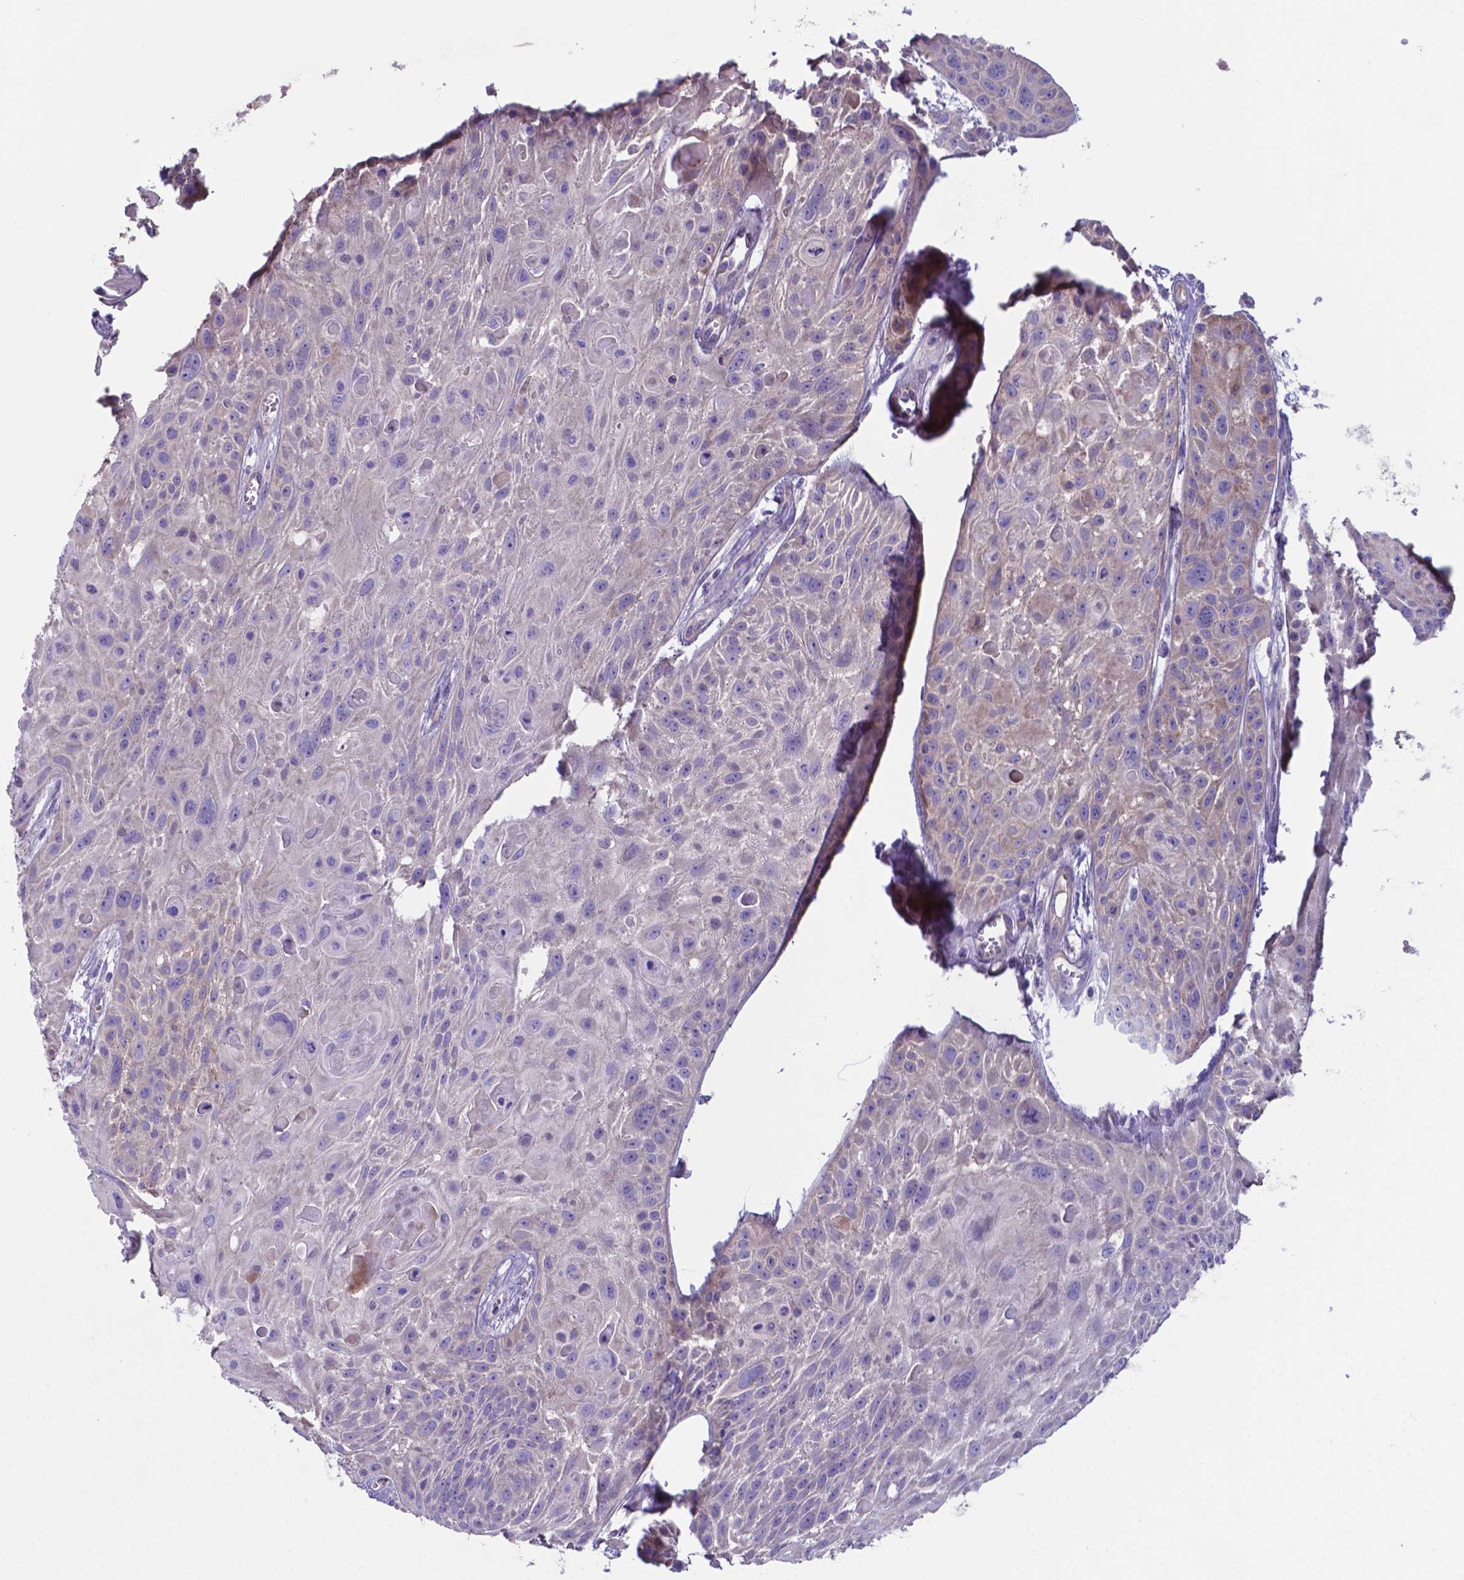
{"staining": {"intensity": "weak", "quantity": "25%-75%", "location": "cytoplasmic/membranous"}, "tissue": "skin cancer", "cell_type": "Tumor cells", "image_type": "cancer", "snomed": [{"axis": "morphology", "description": "Squamous cell carcinoma, NOS"}, {"axis": "topography", "description": "Skin"}, {"axis": "topography", "description": "Anal"}], "caption": "Immunohistochemical staining of skin squamous cell carcinoma shows weak cytoplasmic/membranous protein staining in approximately 25%-75% of tumor cells. (DAB (3,3'-diaminobenzidine) IHC, brown staining for protein, blue staining for nuclei).", "gene": "TYRO3", "patient": {"sex": "female", "age": 75}}